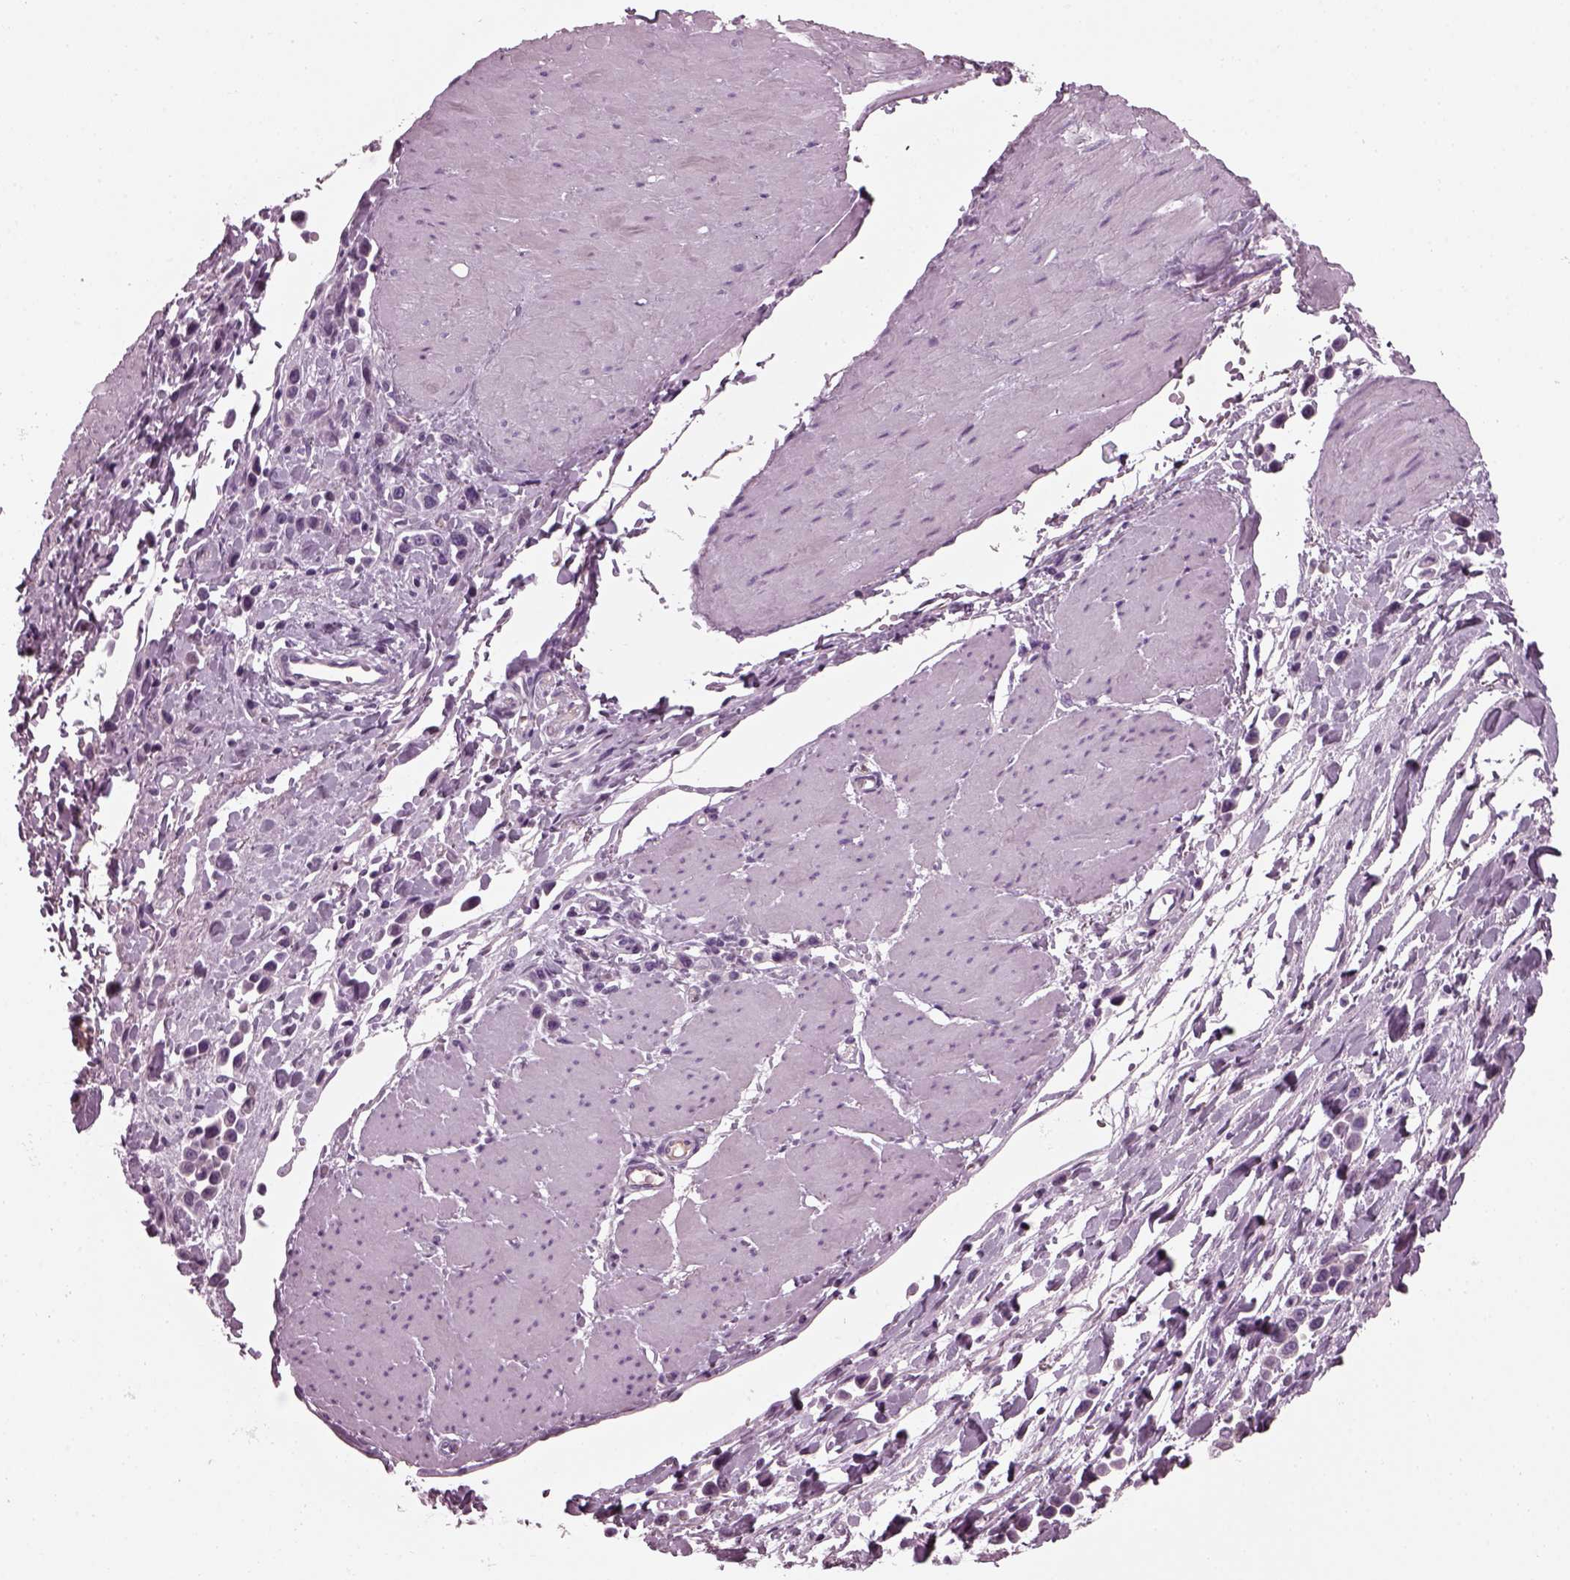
{"staining": {"intensity": "negative", "quantity": "none", "location": "none"}, "tissue": "stomach cancer", "cell_type": "Tumor cells", "image_type": "cancer", "snomed": [{"axis": "morphology", "description": "Adenocarcinoma, NOS"}, {"axis": "topography", "description": "Stomach"}], "caption": "The photomicrograph exhibits no significant positivity in tumor cells of adenocarcinoma (stomach).", "gene": "DPYSL5", "patient": {"sex": "male", "age": 47}}